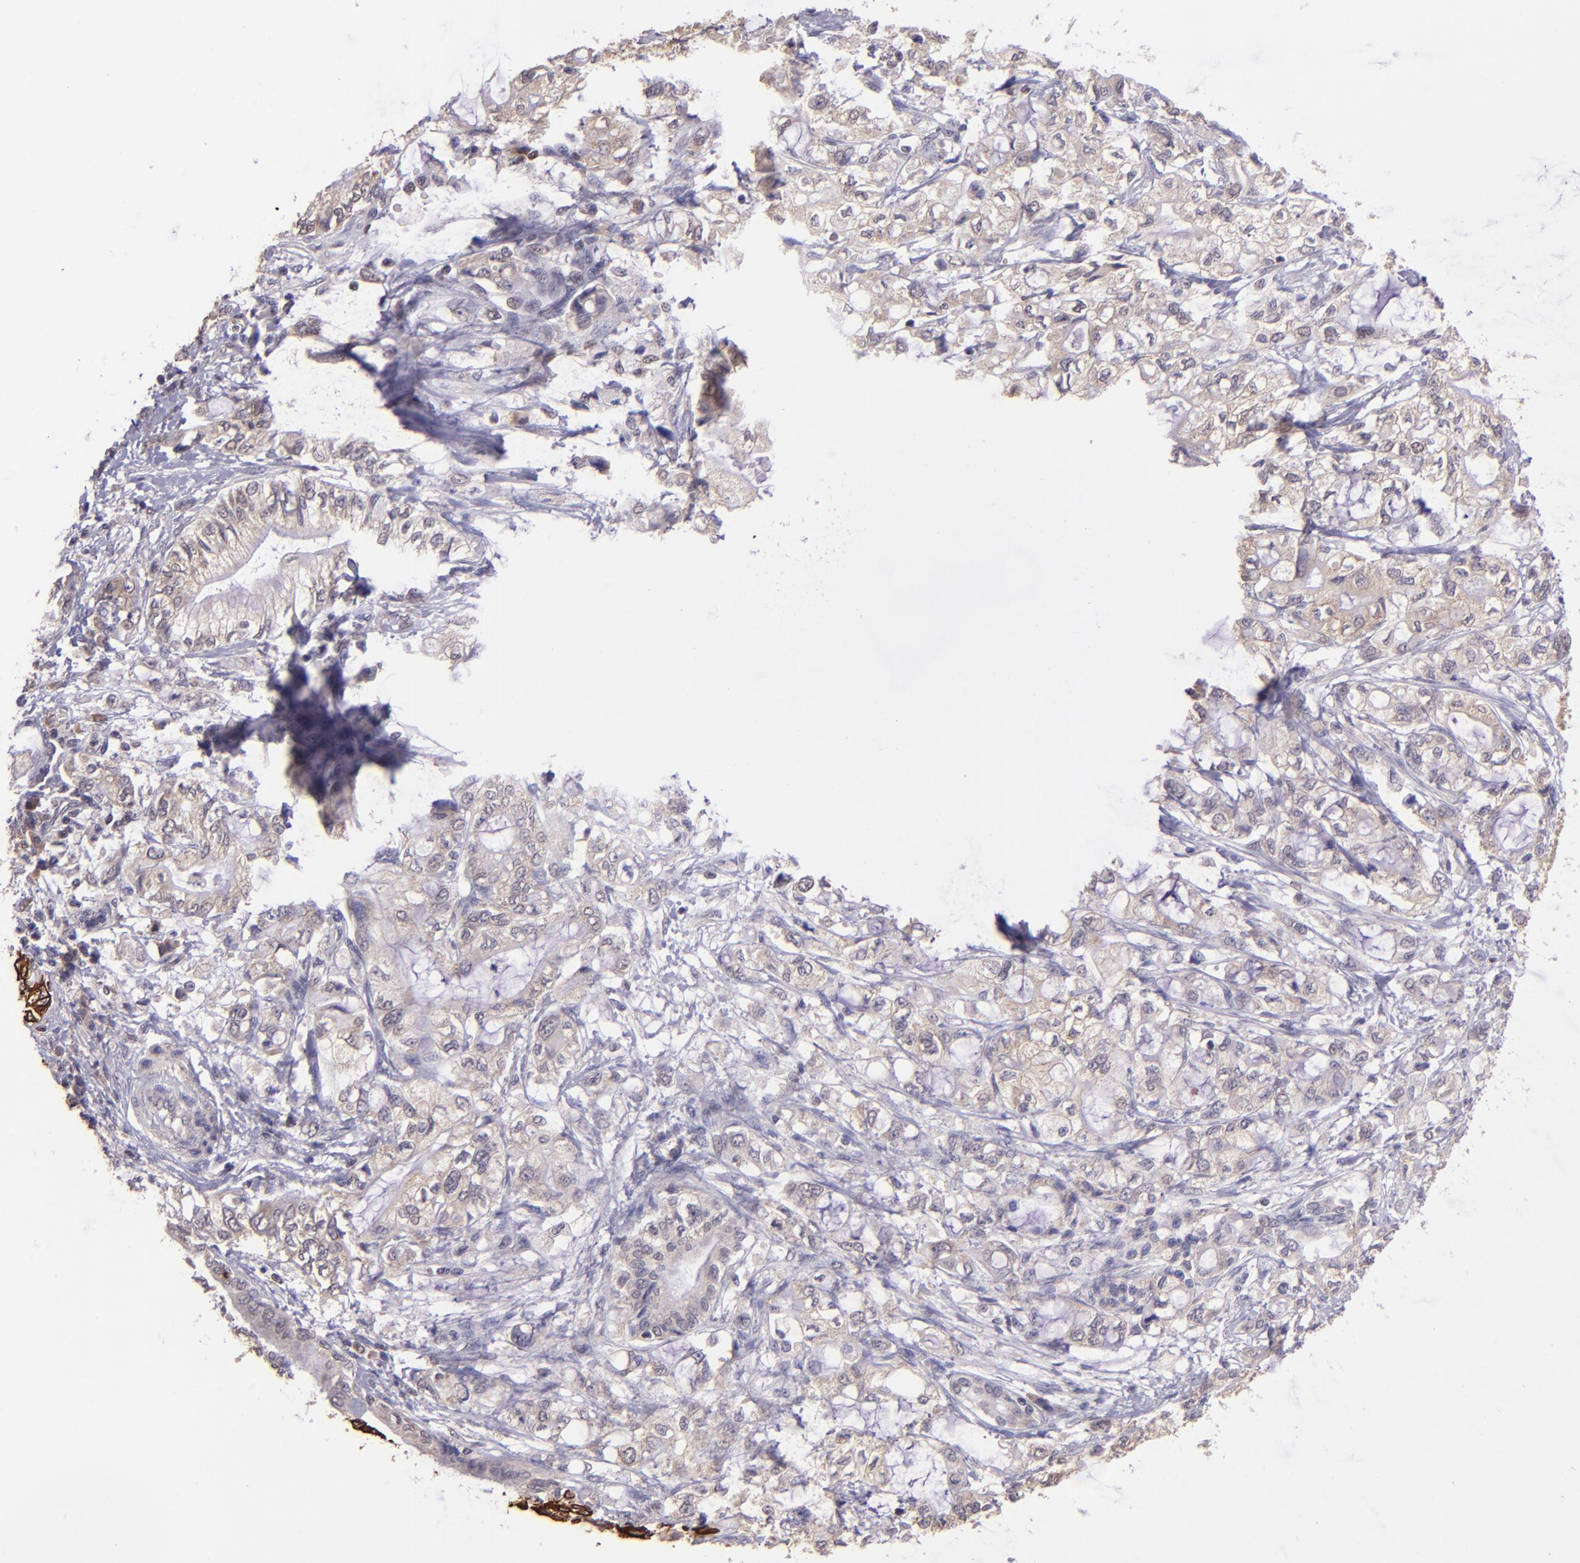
{"staining": {"intensity": "weak", "quantity": ">75%", "location": "cytoplasmic/membranous"}, "tissue": "pancreatic cancer", "cell_type": "Tumor cells", "image_type": "cancer", "snomed": [{"axis": "morphology", "description": "Adenocarcinoma, NOS"}, {"axis": "topography", "description": "Pancreas"}], "caption": "Tumor cells reveal low levels of weak cytoplasmic/membranous staining in approximately >75% of cells in pancreatic cancer. The protein is stained brown, and the nuclei are stained in blue (DAB IHC with brightfield microscopy, high magnification).", "gene": "ELF1", "patient": {"sex": "male", "age": 79}}